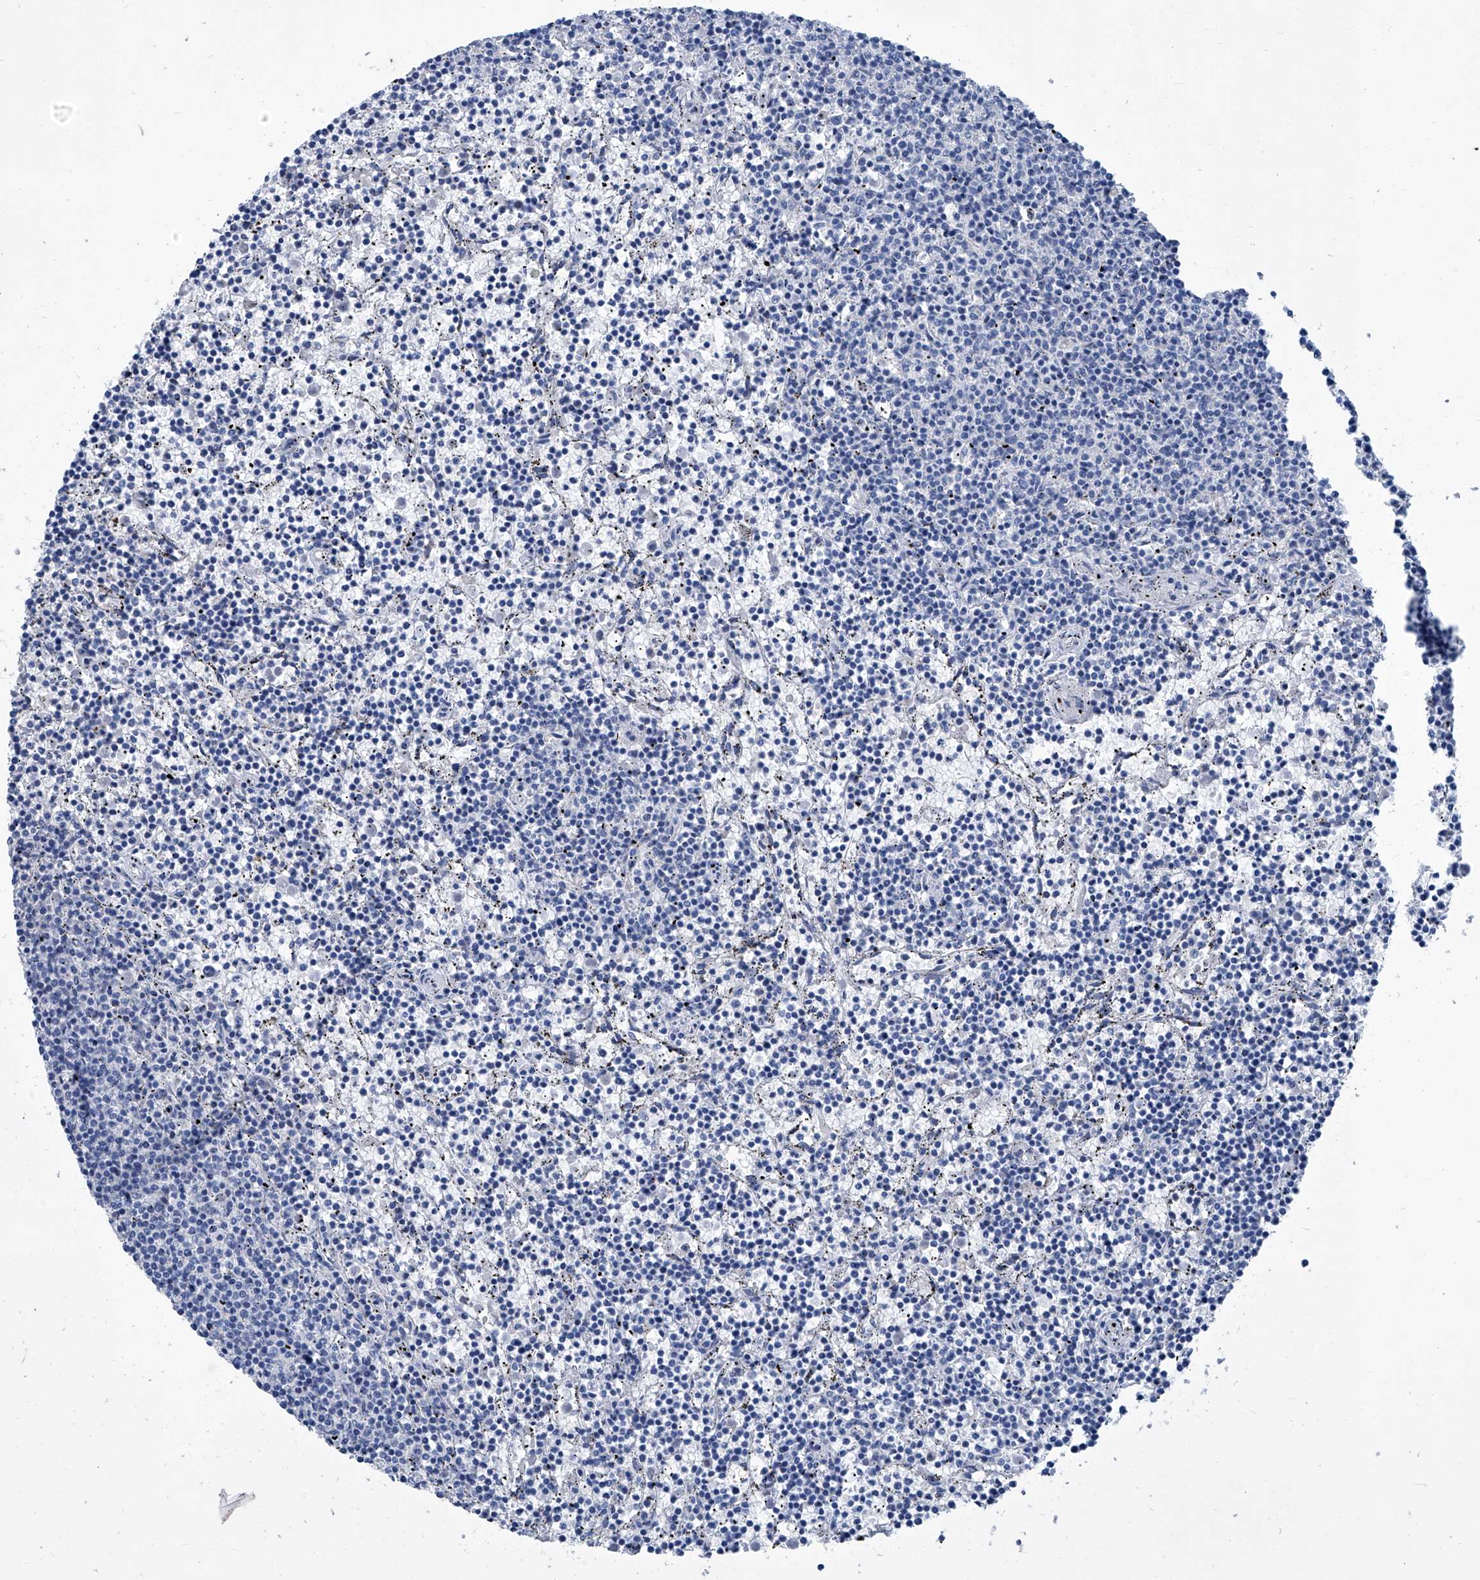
{"staining": {"intensity": "negative", "quantity": "none", "location": "none"}, "tissue": "lymphoma", "cell_type": "Tumor cells", "image_type": "cancer", "snomed": [{"axis": "morphology", "description": "Malignant lymphoma, non-Hodgkin's type, Low grade"}, {"axis": "topography", "description": "Spleen"}], "caption": "Immunohistochemical staining of human lymphoma demonstrates no significant staining in tumor cells. (DAB (3,3'-diaminobenzidine) immunohistochemistry, high magnification).", "gene": "MTARC1", "patient": {"sex": "female", "age": 50}}